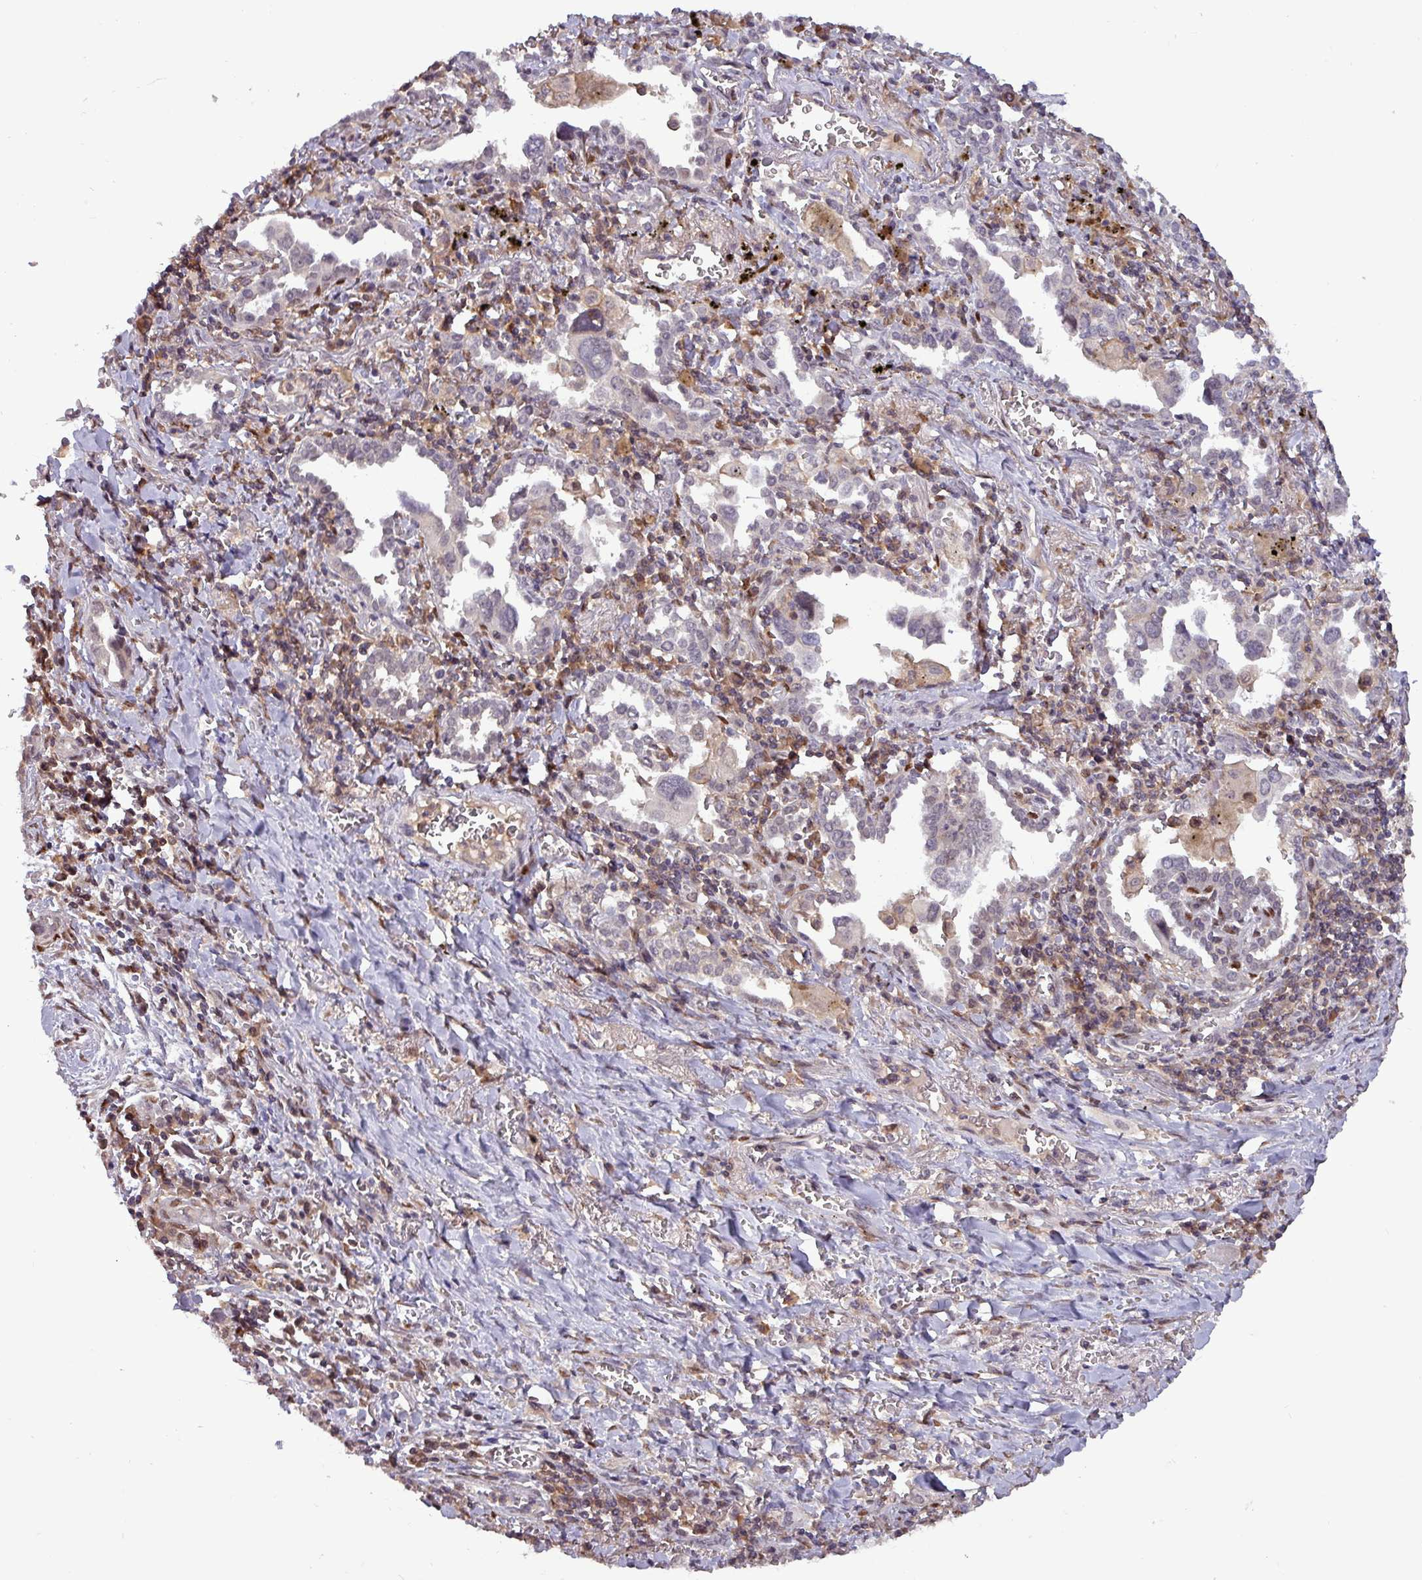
{"staining": {"intensity": "weak", "quantity": "<25%", "location": "nuclear"}, "tissue": "lung cancer", "cell_type": "Tumor cells", "image_type": "cancer", "snomed": [{"axis": "morphology", "description": "Adenocarcinoma, NOS"}, {"axis": "topography", "description": "Lung"}], "caption": "This is a photomicrograph of IHC staining of lung adenocarcinoma, which shows no positivity in tumor cells.", "gene": "PRRX1", "patient": {"sex": "male", "age": 76}}